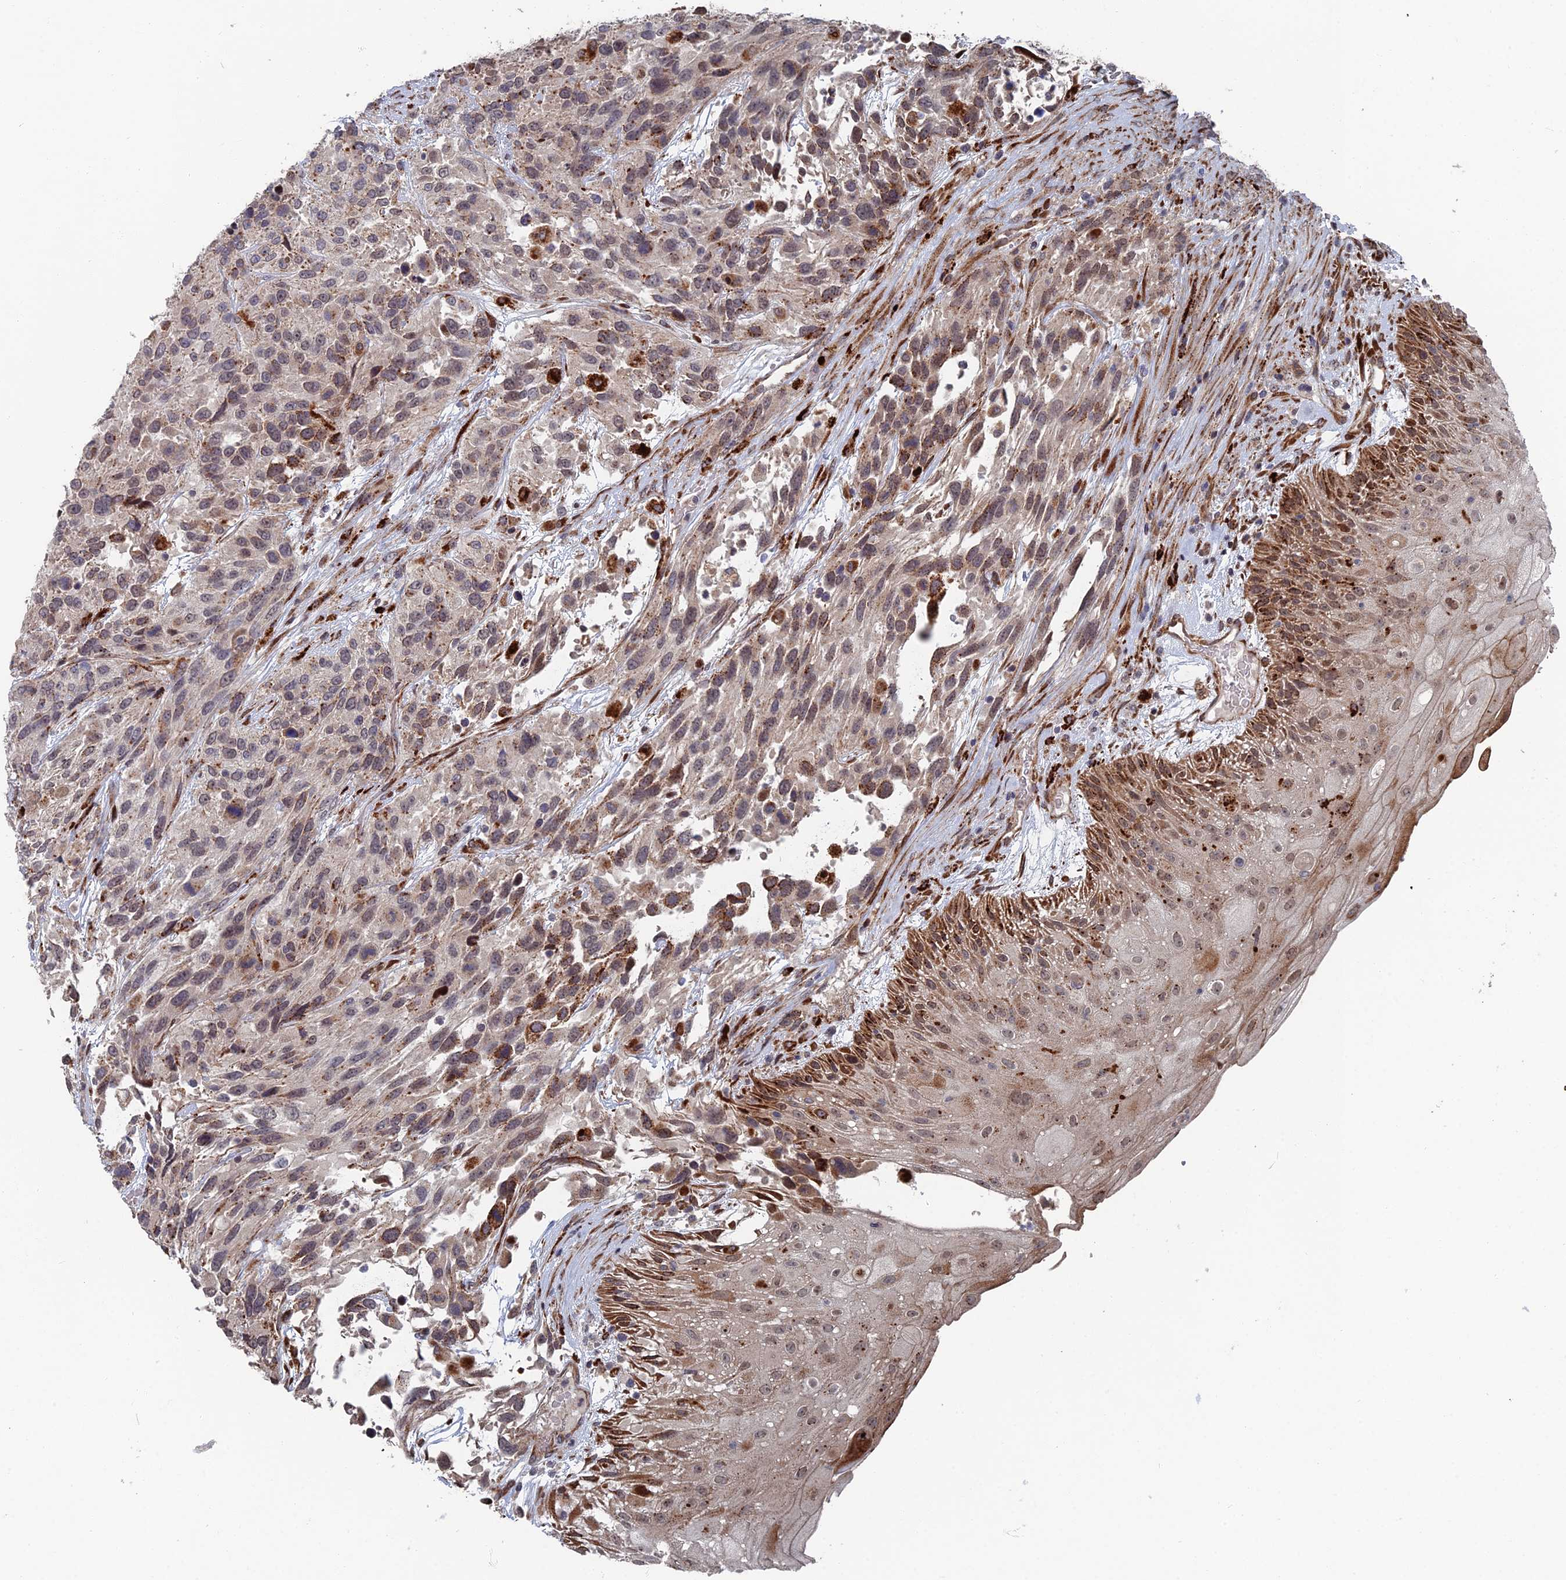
{"staining": {"intensity": "moderate", "quantity": "<25%", "location": "cytoplasmic/membranous"}, "tissue": "urothelial cancer", "cell_type": "Tumor cells", "image_type": "cancer", "snomed": [{"axis": "morphology", "description": "Urothelial carcinoma, High grade"}, {"axis": "topography", "description": "Urinary bladder"}], "caption": "A brown stain shows moderate cytoplasmic/membranous expression of a protein in high-grade urothelial carcinoma tumor cells. (DAB (3,3'-diaminobenzidine) IHC with brightfield microscopy, high magnification).", "gene": "GTF2IRD1", "patient": {"sex": "female", "age": 70}}